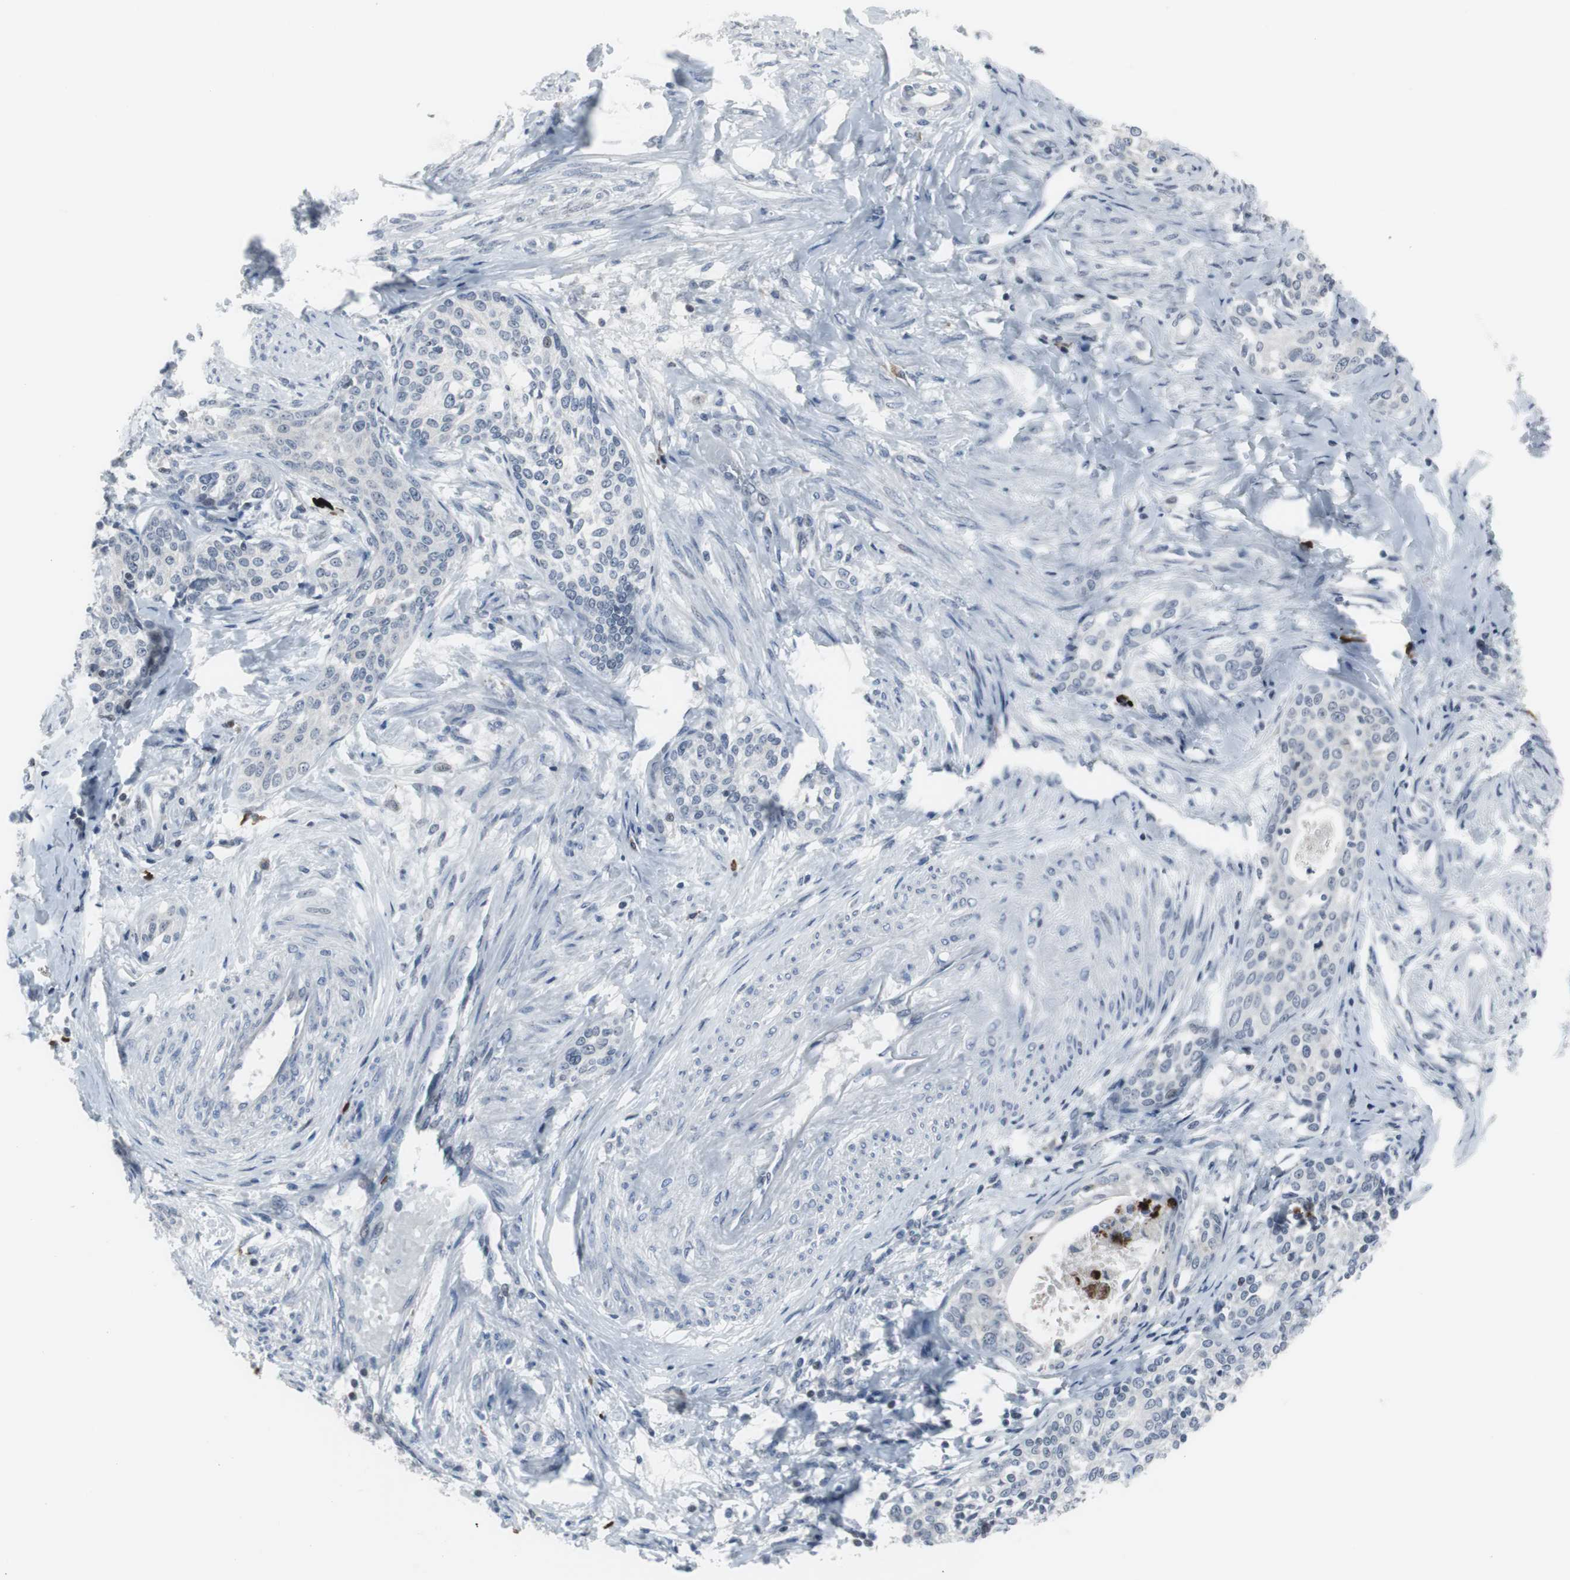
{"staining": {"intensity": "negative", "quantity": "none", "location": "none"}, "tissue": "cervical cancer", "cell_type": "Tumor cells", "image_type": "cancer", "snomed": [{"axis": "morphology", "description": "Squamous cell carcinoma, NOS"}, {"axis": "morphology", "description": "Adenocarcinoma, NOS"}, {"axis": "topography", "description": "Cervix"}], "caption": "A photomicrograph of cervical cancer (squamous cell carcinoma) stained for a protein shows no brown staining in tumor cells.", "gene": "DOK1", "patient": {"sex": "female", "age": 52}}